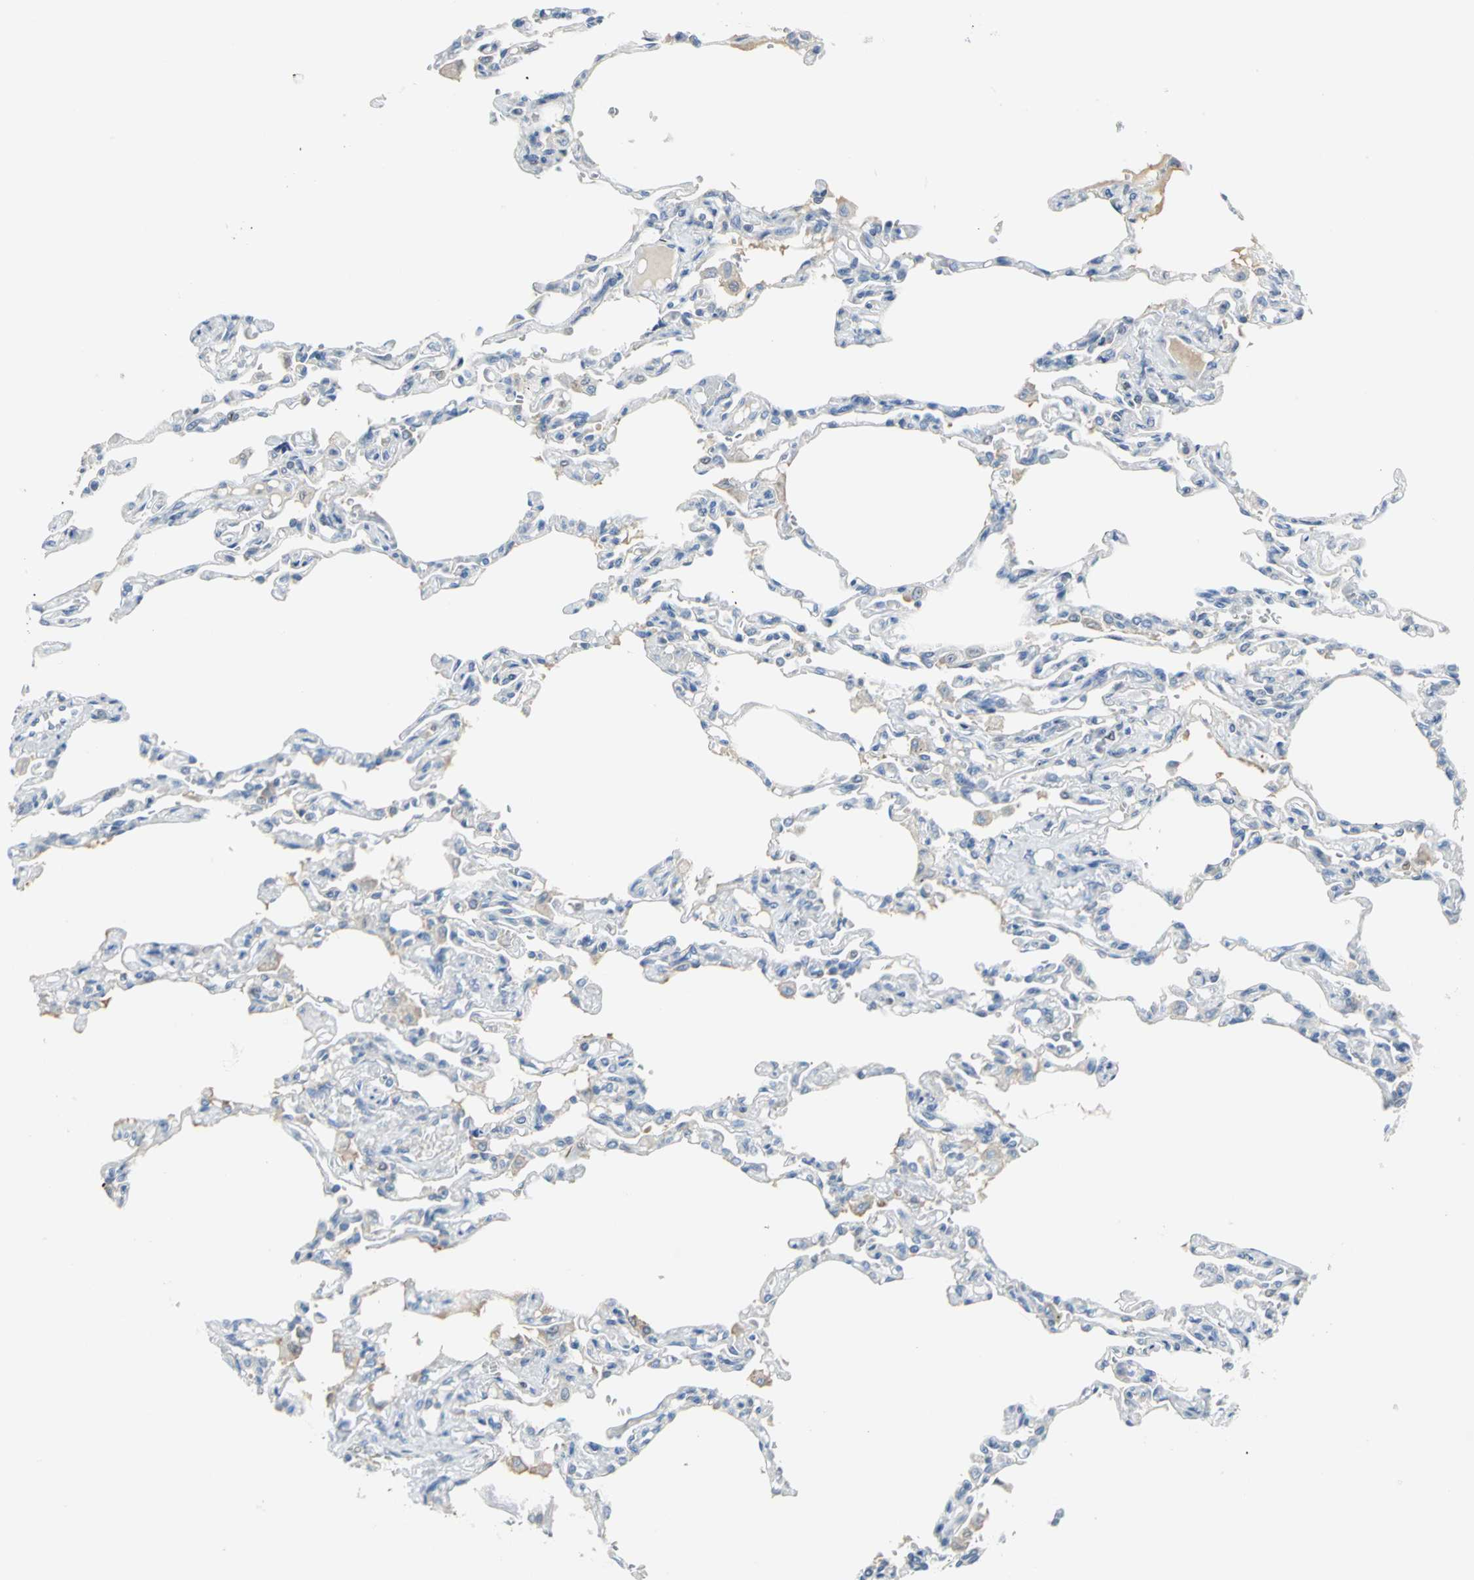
{"staining": {"intensity": "negative", "quantity": "none", "location": "none"}, "tissue": "lung", "cell_type": "Alveolar cells", "image_type": "normal", "snomed": [{"axis": "morphology", "description": "Normal tissue, NOS"}, {"axis": "topography", "description": "Lung"}], "caption": "IHC micrograph of benign lung stained for a protein (brown), which shows no positivity in alveolar cells.", "gene": "MCM4", "patient": {"sex": "male", "age": 21}}